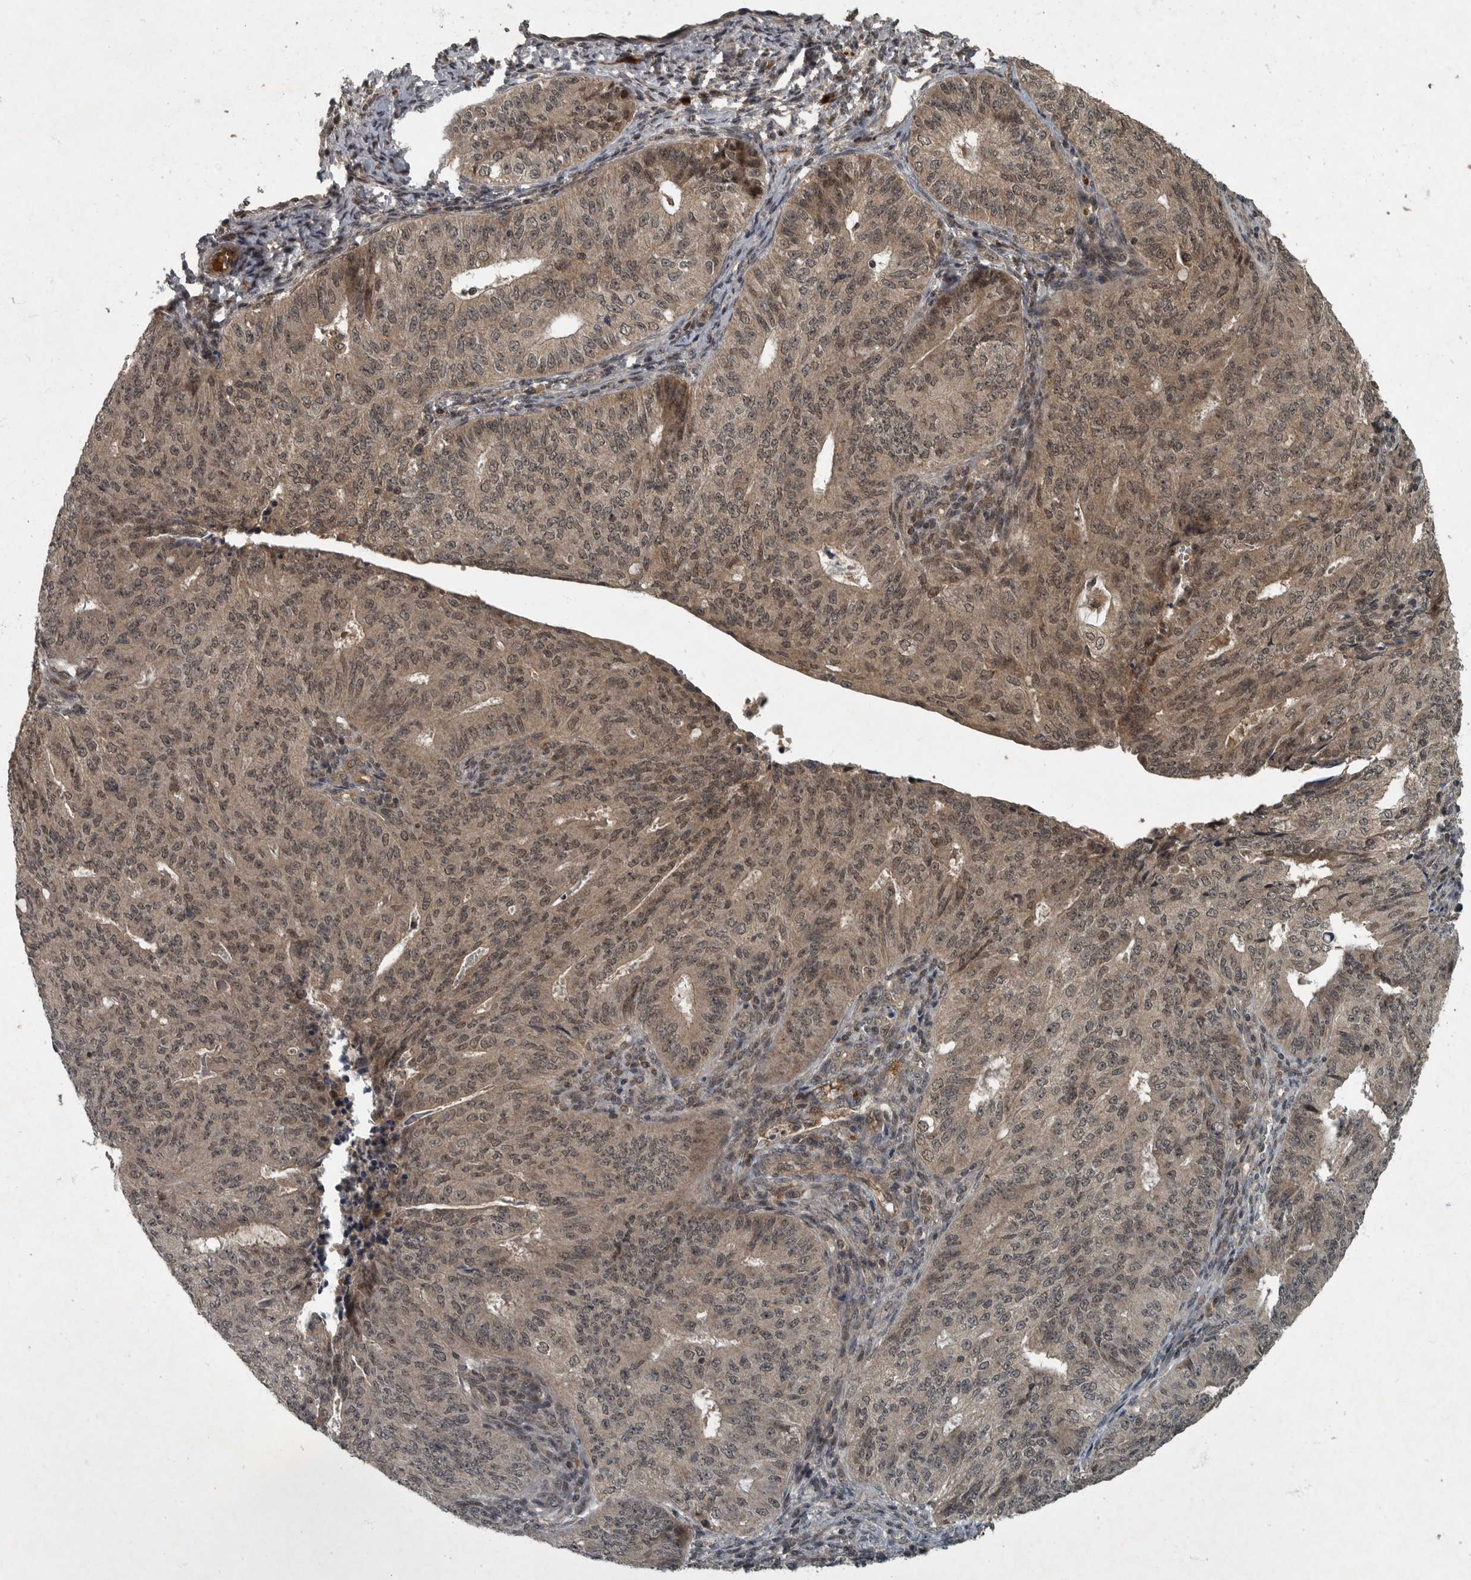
{"staining": {"intensity": "moderate", "quantity": "25%-75%", "location": "cytoplasmic/membranous,nuclear"}, "tissue": "endometrial cancer", "cell_type": "Tumor cells", "image_type": "cancer", "snomed": [{"axis": "morphology", "description": "Adenocarcinoma, NOS"}, {"axis": "topography", "description": "Endometrium"}], "caption": "Adenocarcinoma (endometrial) stained for a protein demonstrates moderate cytoplasmic/membranous and nuclear positivity in tumor cells.", "gene": "FOXO1", "patient": {"sex": "female", "age": 32}}